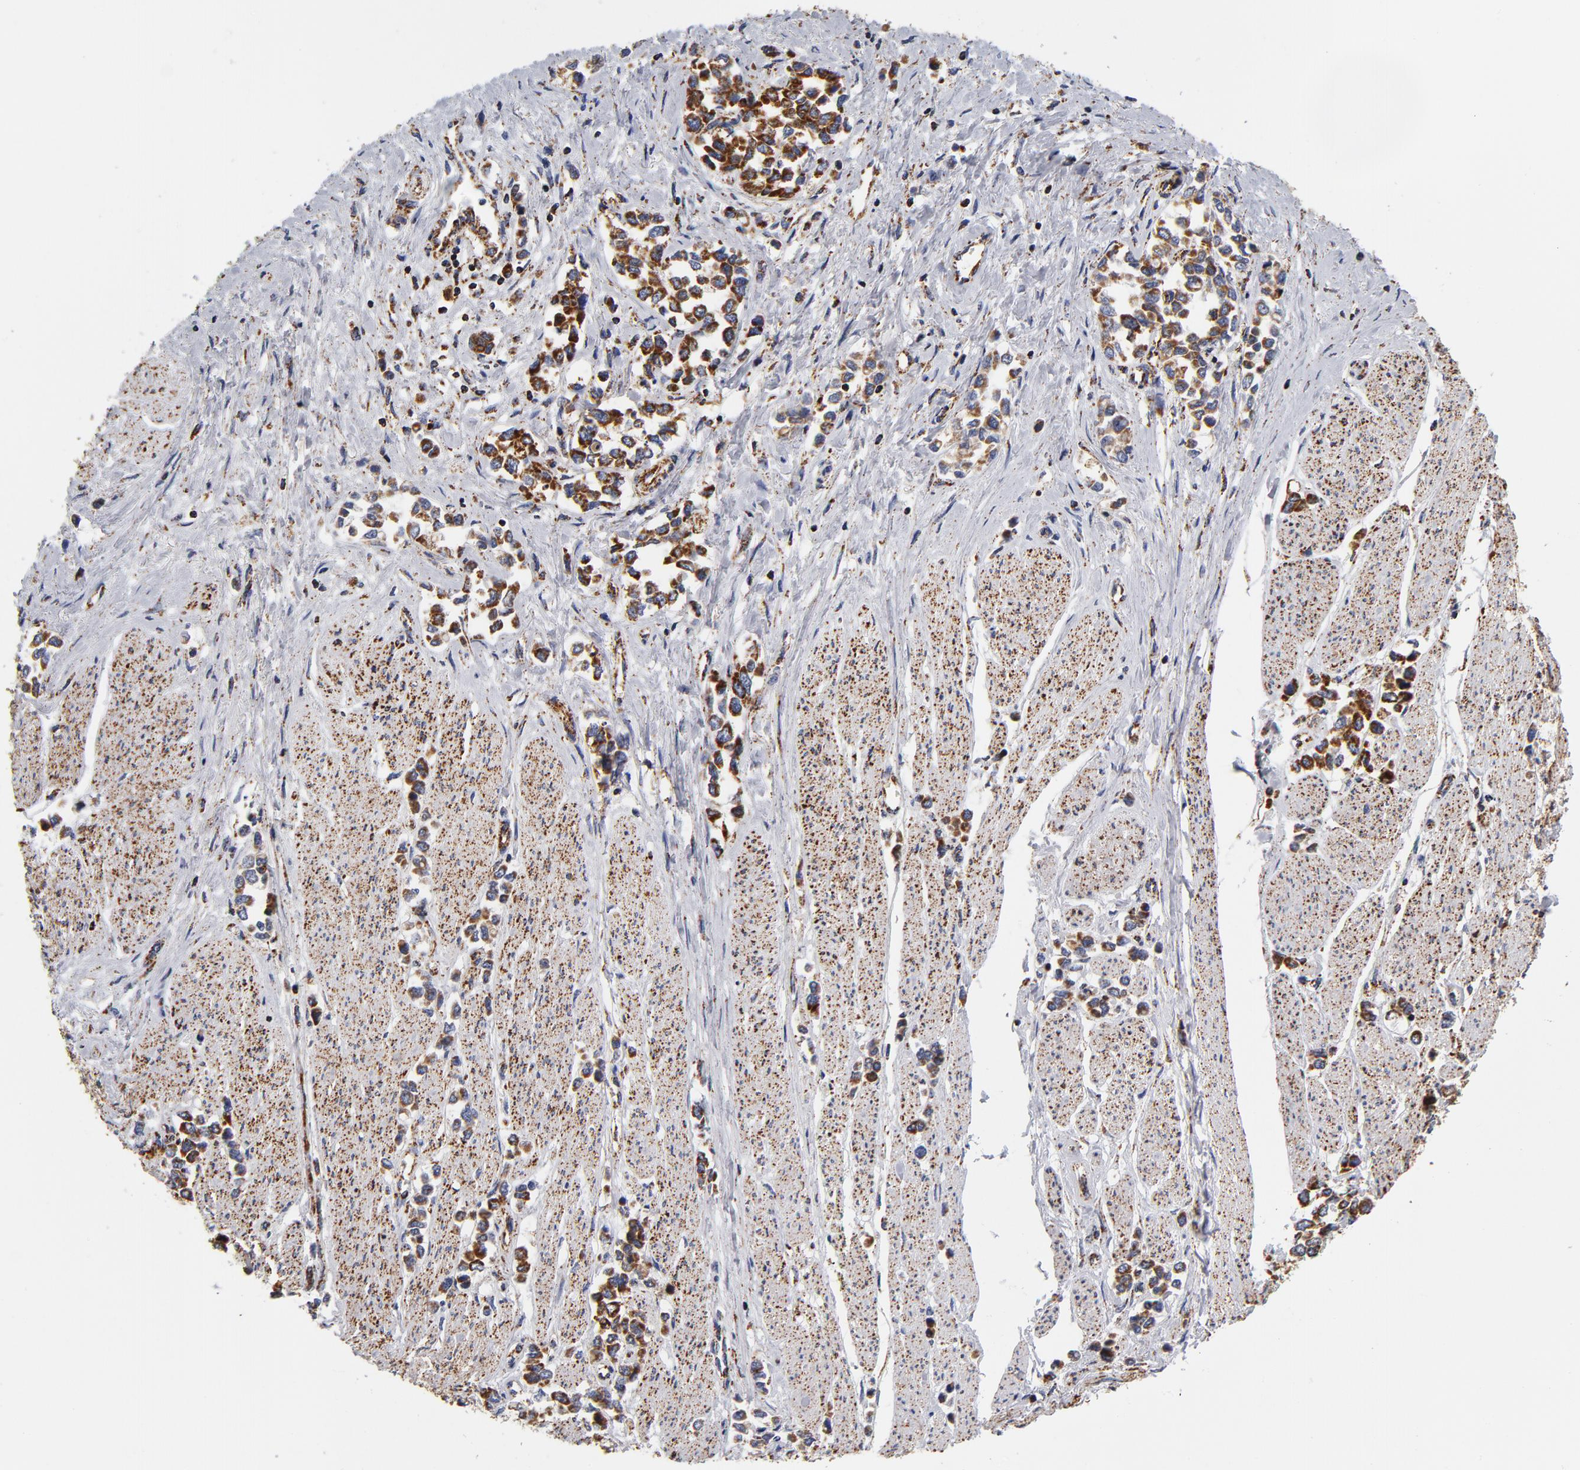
{"staining": {"intensity": "strong", "quantity": ">75%", "location": "cytoplasmic/membranous"}, "tissue": "stomach cancer", "cell_type": "Tumor cells", "image_type": "cancer", "snomed": [{"axis": "morphology", "description": "Adenocarcinoma, NOS"}, {"axis": "topography", "description": "Stomach, upper"}], "caption": "DAB immunohistochemical staining of human stomach cancer (adenocarcinoma) shows strong cytoplasmic/membranous protein positivity in about >75% of tumor cells.", "gene": "ECHS1", "patient": {"sex": "male", "age": 76}}